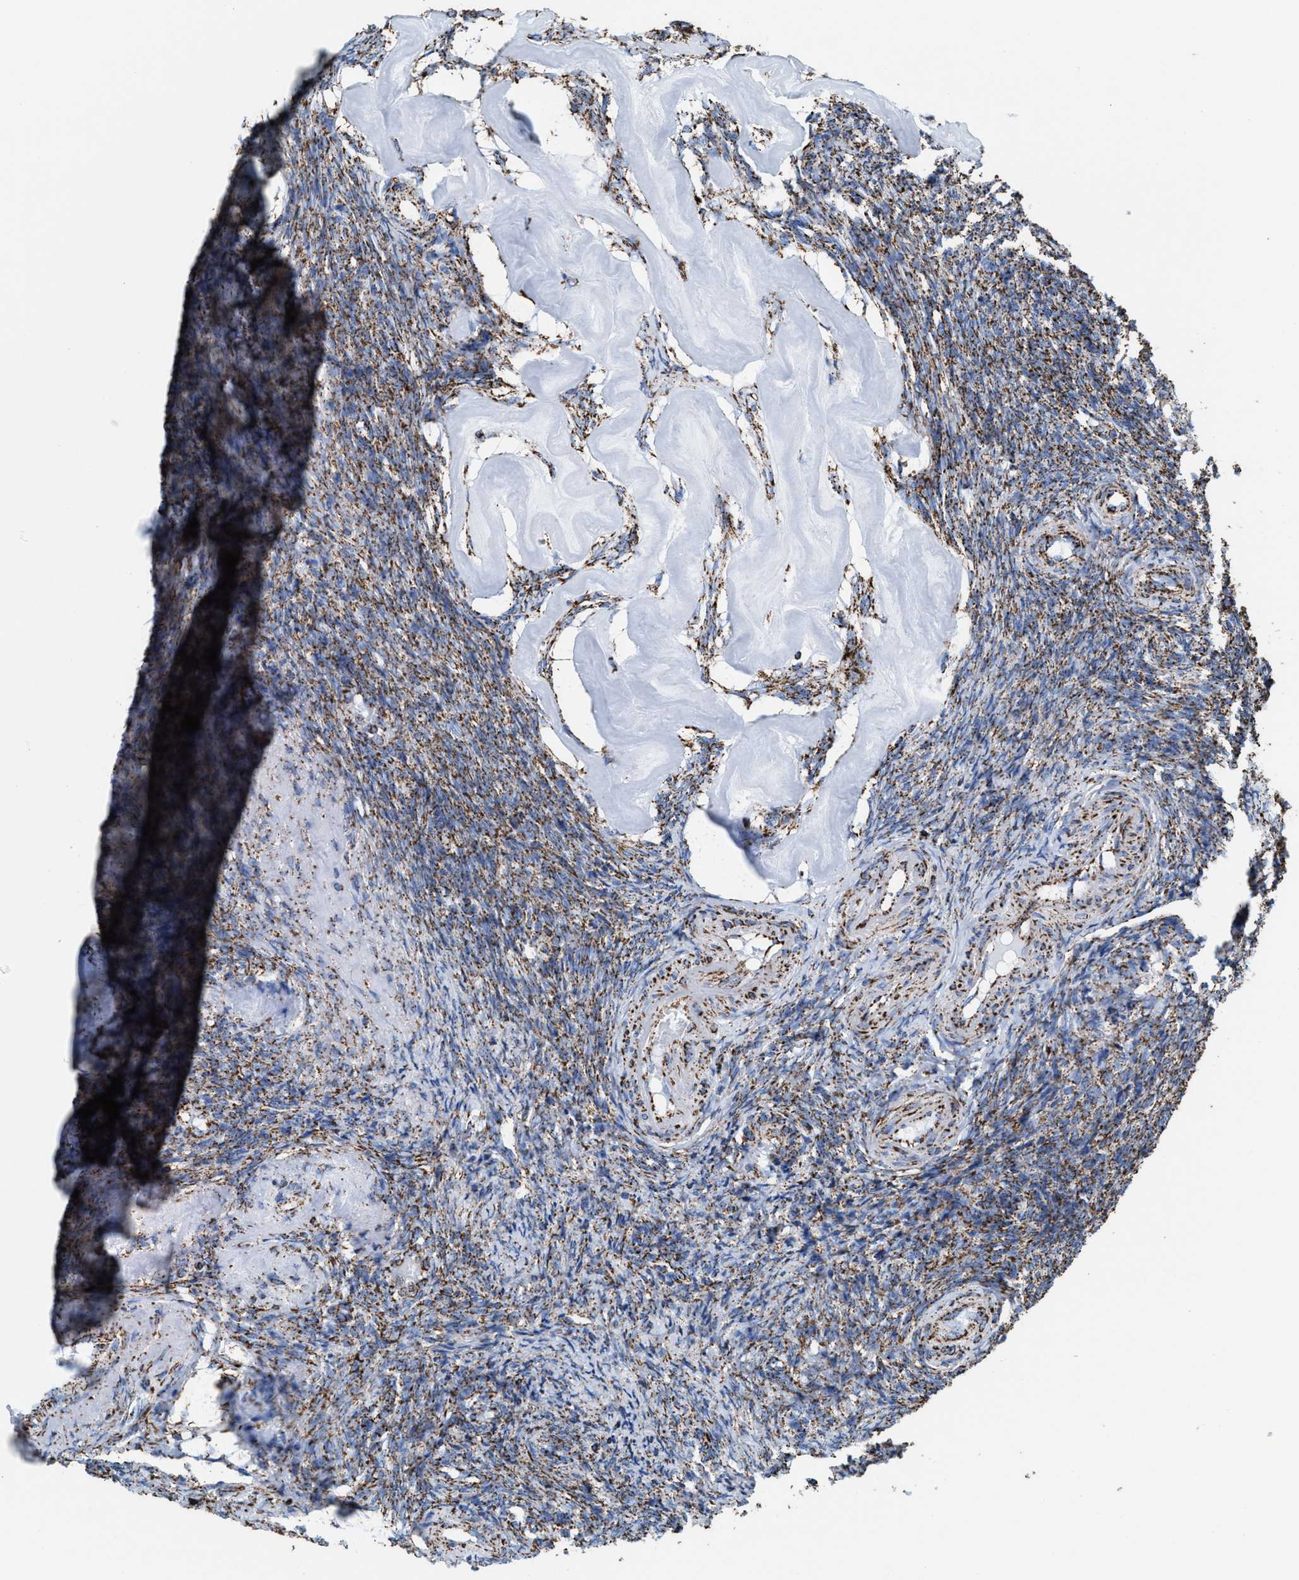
{"staining": {"intensity": "moderate", "quantity": ">75%", "location": "cytoplasmic/membranous"}, "tissue": "ovary", "cell_type": "Ovarian stroma cells", "image_type": "normal", "snomed": [{"axis": "morphology", "description": "Normal tissue, NOS"}, {"axis": "topography", "description": "Ovary"}], "caption": "This image demonstrates normal ovary stained with IHC to label a protein in brown. The cytoplasmic/membranous of ovarian stroma cells show moderate positivity for the protein. Nuclei are counter-stained blue.", "gene": "ECHS1", "patient": {"sex": "female", "age": 41}}